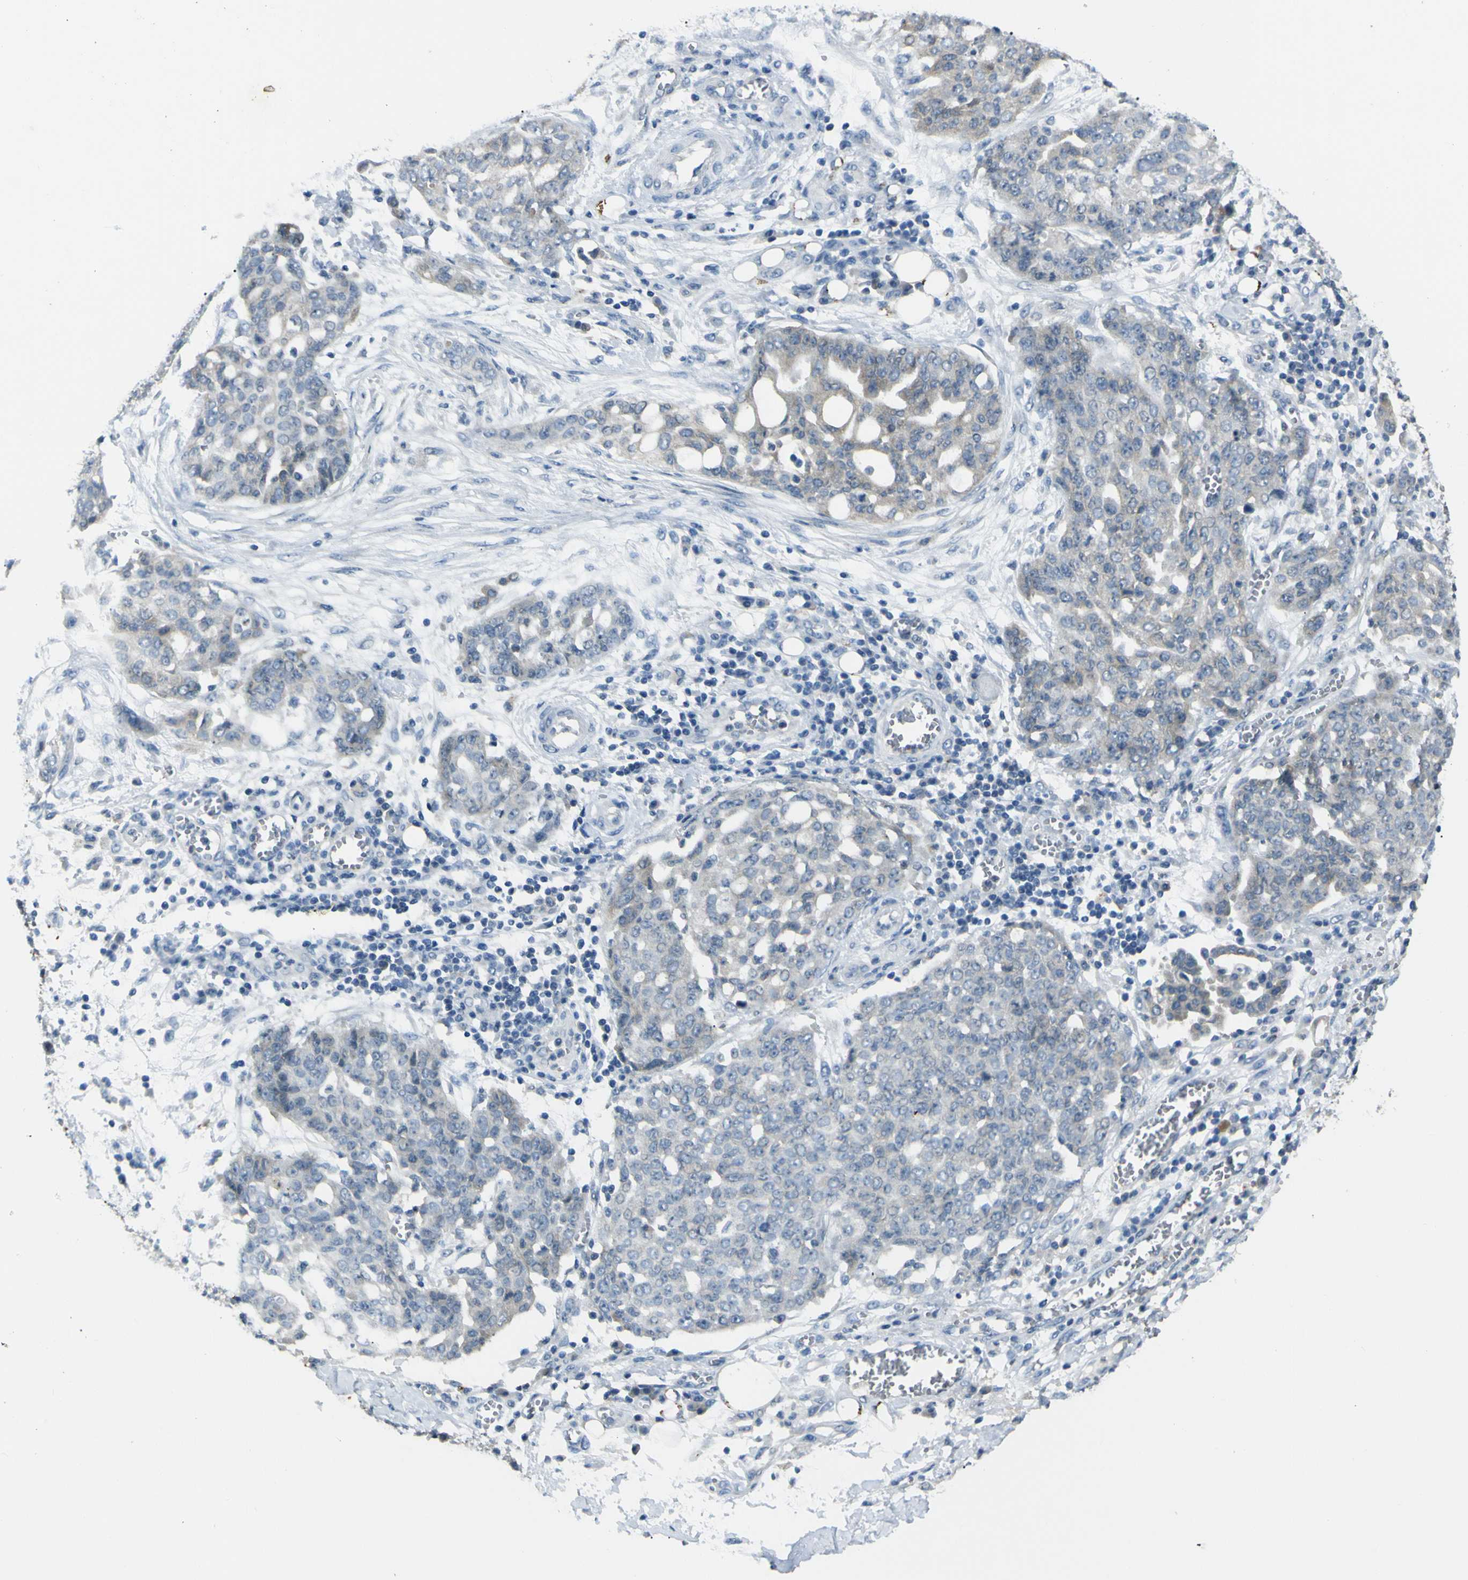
{"staining": {"intensity": "weak", "quantity": "<25%", "location": "cytoplasmic/membranous"}, "tissue": "ovarian cancer", "cell_type": "Tumor cells", "image_type": "cancer", "snomed": [{"axis": "morphology", "description": "Cystadenocarcinoma, serous, NOS"}, {"axis": "topography", "description": "Soft tissue"}, {"axis": "topography", "description": "Ovary"}], "caption": "Tumor cells show no significant expression in ovarian cancer.", "gene": "C6orf89", "patient": {"sex": "female", "age": 57}}